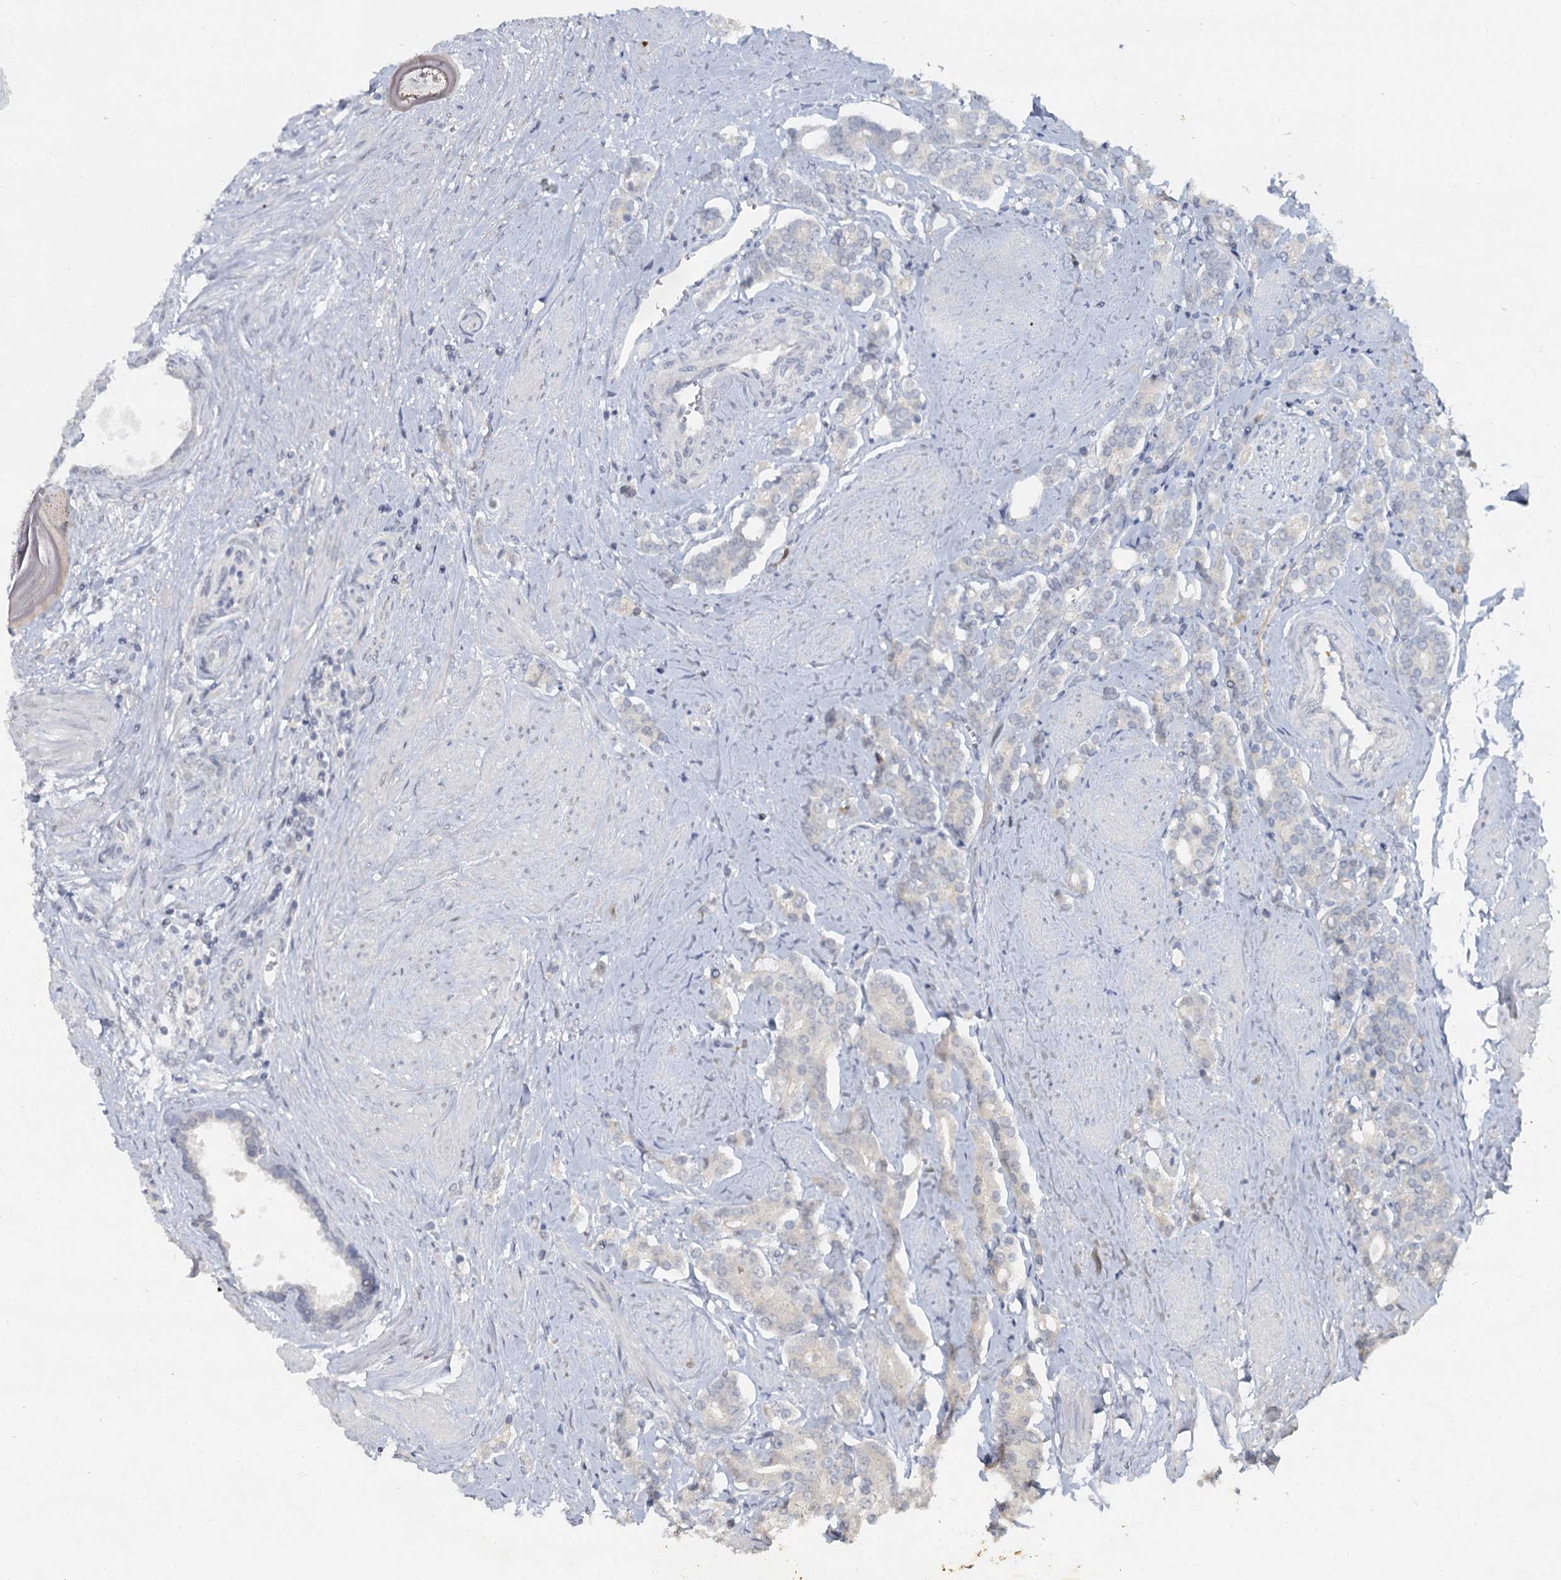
{"staining": {"intensity": "negative", "quantity": "none", "location": "none"}, "tissue": "prostate cancer", "cell_type": "Tumor cells", "image_type": "cancer", "snomed": [{"axis": "morphology", "description": "Adenocarcinoma, High grade"}, {"axis": "topography", "description": "Prostate"}], "caption": "IHC histopathology image of neoplastic tissue: prostate high-grade adenocarcinoma stained with DAB (3,3'-diaminobenzidine) demonstrates no significant protein staining in tumor cells.", "gene": "MUCL1", "patient": {"sex": "male", "age": 62}}